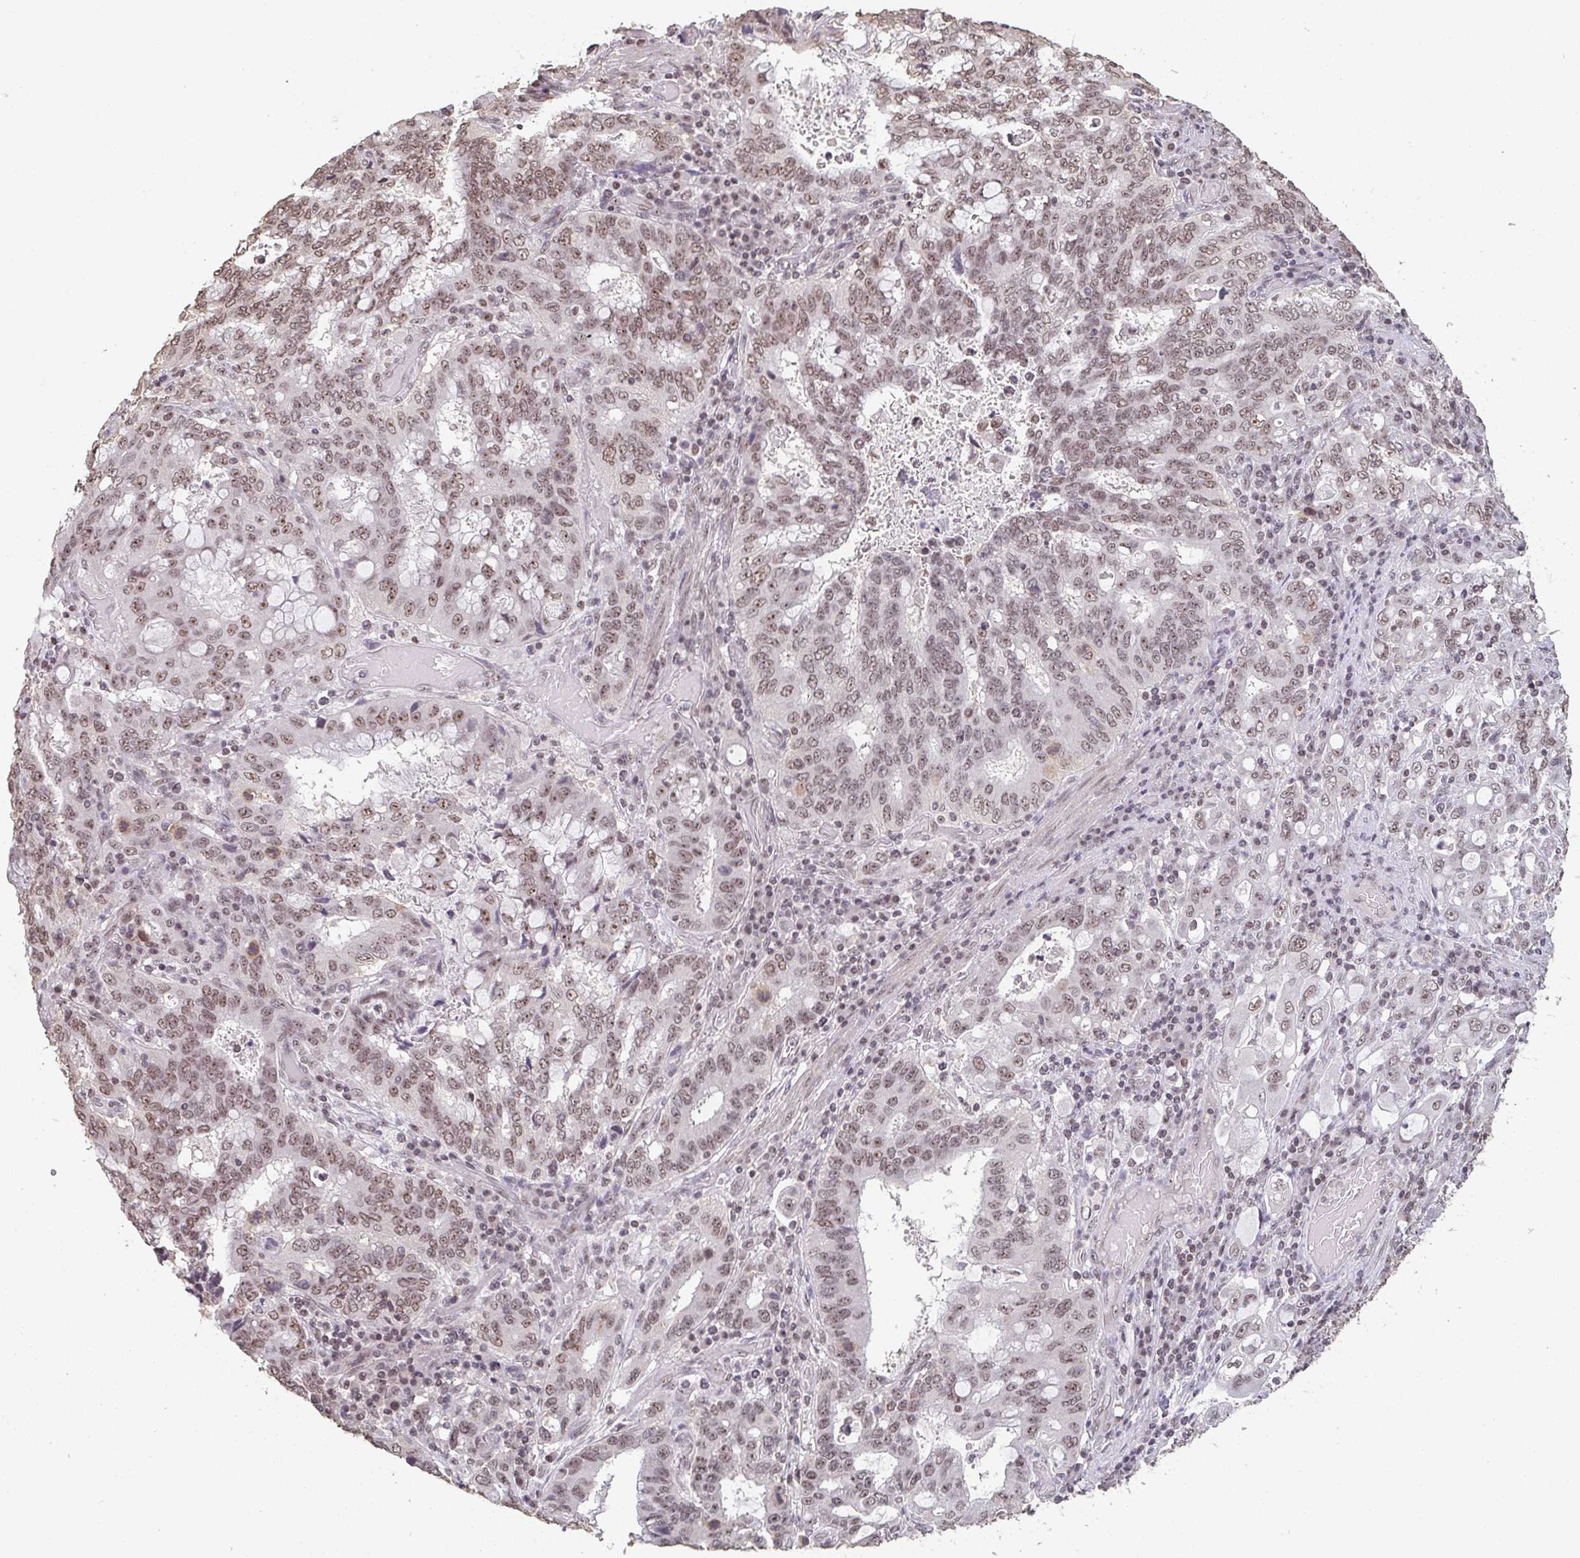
{"staining": {"intensity": "moderate", "quantity": ">75%", "location": "nuclear"}, "tissue": "stomach cancer", "cell_type": "Tumor cells", "image_type": "cancer", "snomed": [{"axis": "morphology", "description": "Adenocarcinoma, NOS"}, {"axis": "topography", "description": "Stomach, upper"}, {"axis": "topography", "description": "Stomach"}], "caption": "The histopathology image exhibits staining of stomach adenocarcinoma, revealing moderate nuclear protein staining (brown color) within tumor cells. (IHC, brightfield microscopy, high magnification).", "gene": "DKC1", "patient": {"sex": "male", "age": 62}}